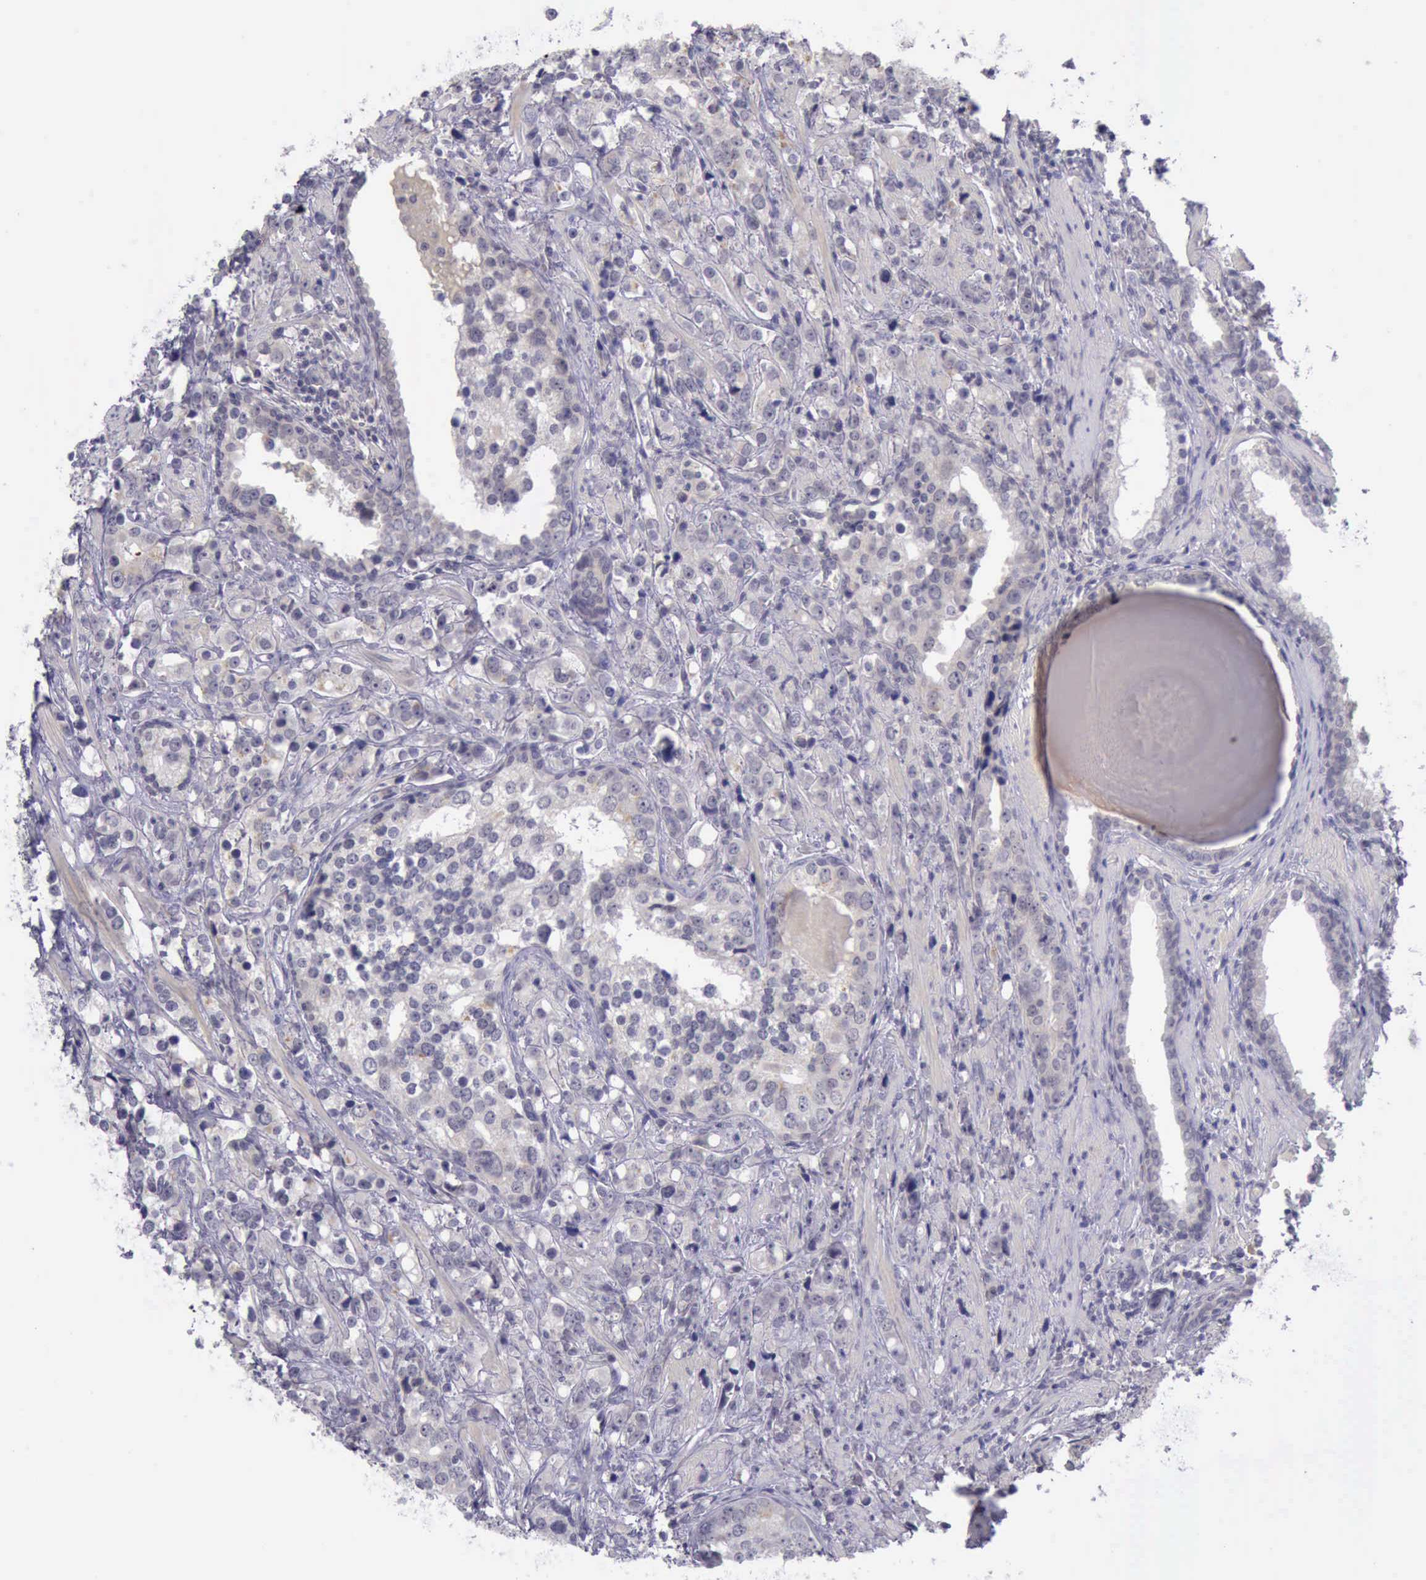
{"staining": {"intensity": "negative", "quantity": "none", "location": "none"}, "tissue": "prostate cancer", "cell_type": "Tumor cells", "image_type": "cancer", "snomed": [{"axis": "morphology", "description": "Adenocarcinoma, High grade"}, {"axis": "topography", "description": "Prostate"}], "caption": "High magnification brightfield microscopy of prostate cancer (adenocarcinoma (high-grade)) stained with DAB (brown) and counterstained with hematoxylin (blue): tumor cells show no significant staining.", "gene": "ARNT2", "patient": {"sex": "male", "age": 71}}